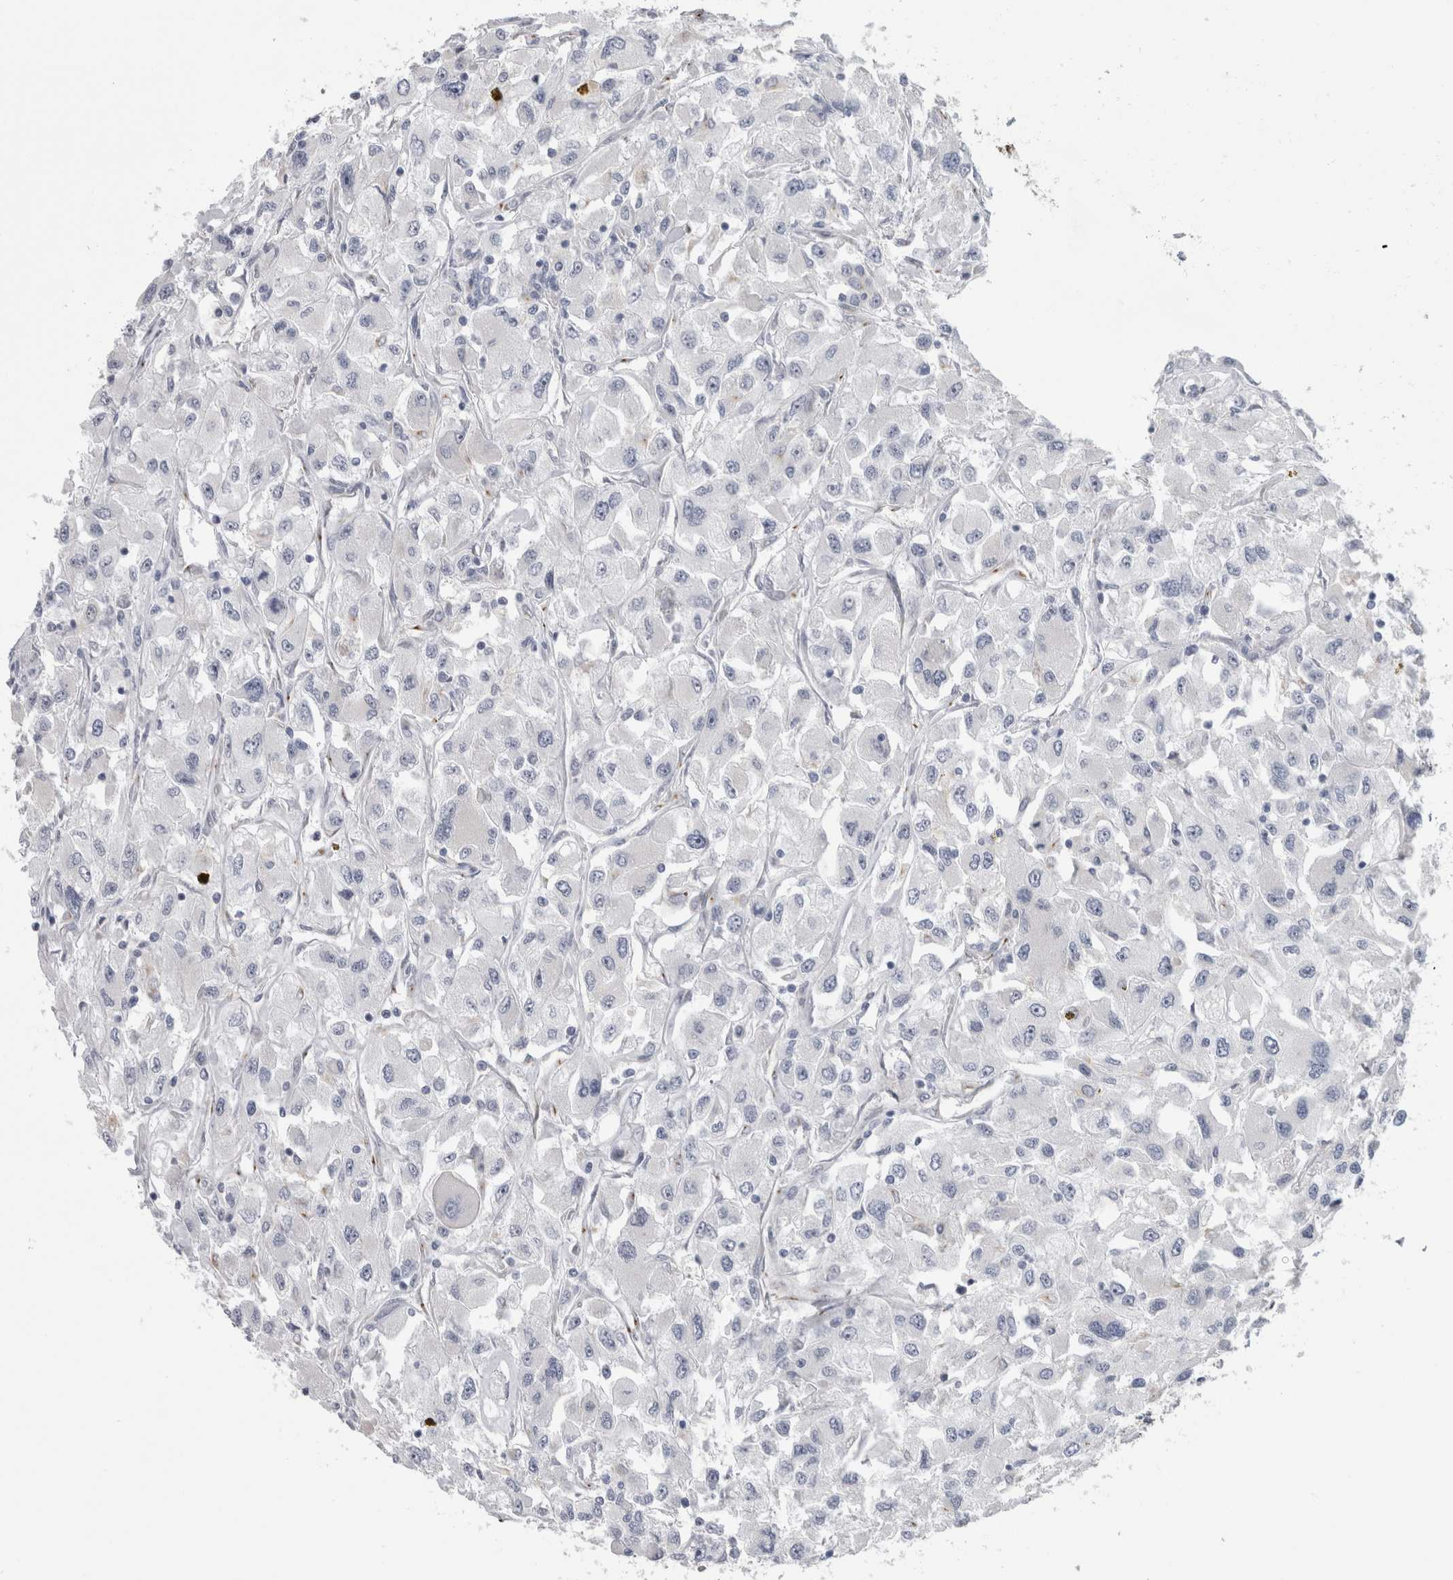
{"staining": {"intensity": "negative", "quantity": "none", "location": "none"}, "tissue": "renal cancer", "cell_type": "Tumor cells", "image_type": "cancer", "snomed": [{"axis": "morphology", "description": "Adenocarcinoma, NOS"}, {"axis": "topography", "description": "Kidney"}], "caption": "DAB (3,3'-diaminobenzidine) immunohistochemical staining of renal cancer exhibits no significant positivity in tumor cells. (DAB IHC, high magnification).", "gene": "AKAP9", "patient": {"sex": "female", "age": 52}}